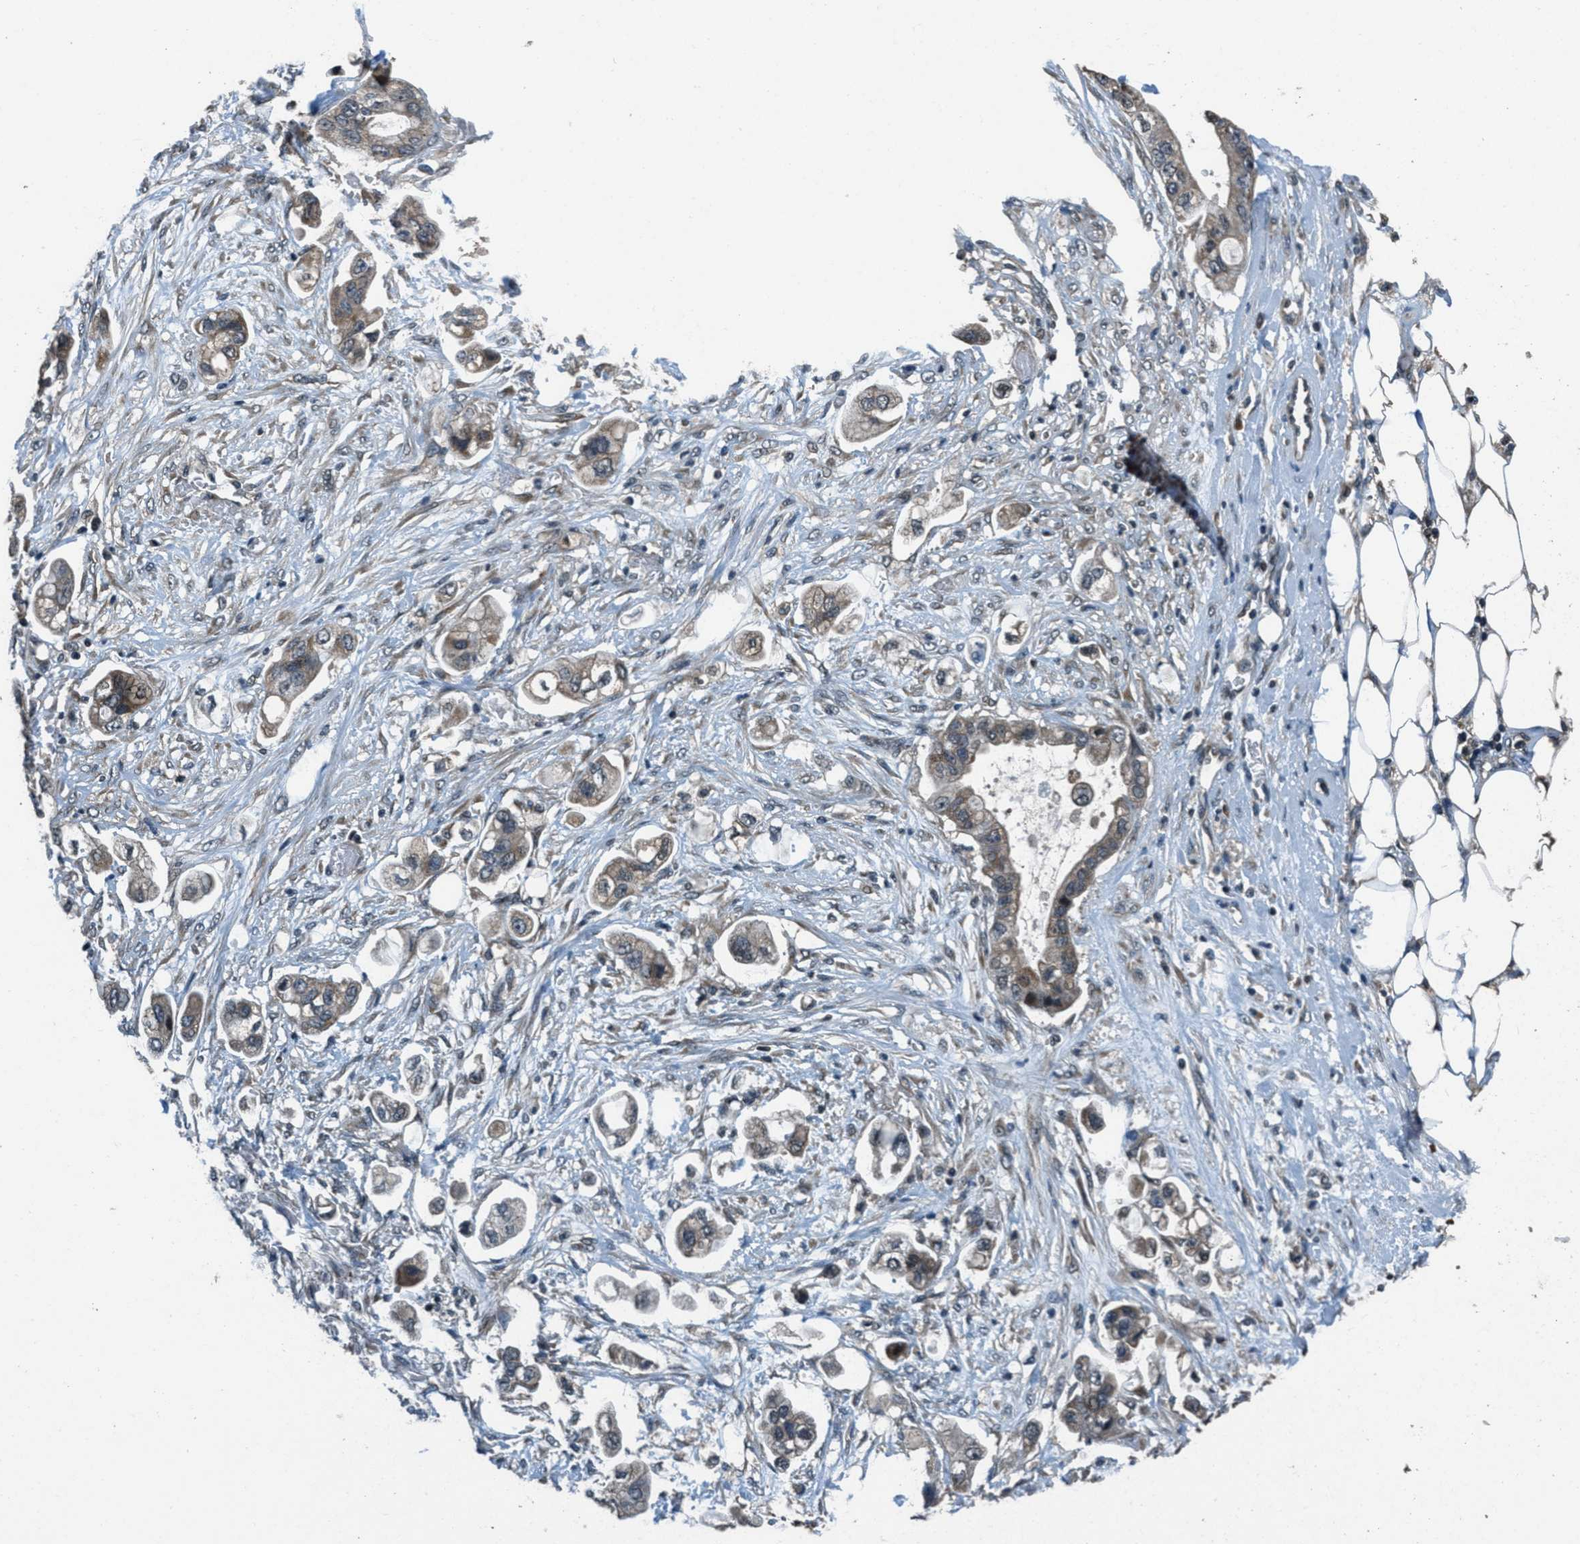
{"staining": {"intensity": "moderate", "quantity": ">75%", "location": "cytoplasmic/membranous"}, "tissue": "stomach cancer", "cell_type": "Tumor cells", "image_type": "cancer", "snomed": [{"axis": "morphology", "description": "Adenocarcinoma, NOS"}, {"axis": "topography", "description": "Stomach"}], "caption": "Stomach cancer stained with a brown dye reveals moderate cytoplasmic/membranous positive staining in about >75% of tumor cells.", "gene": "NAT1", "patient": {"sex": "male", "age": 62}}